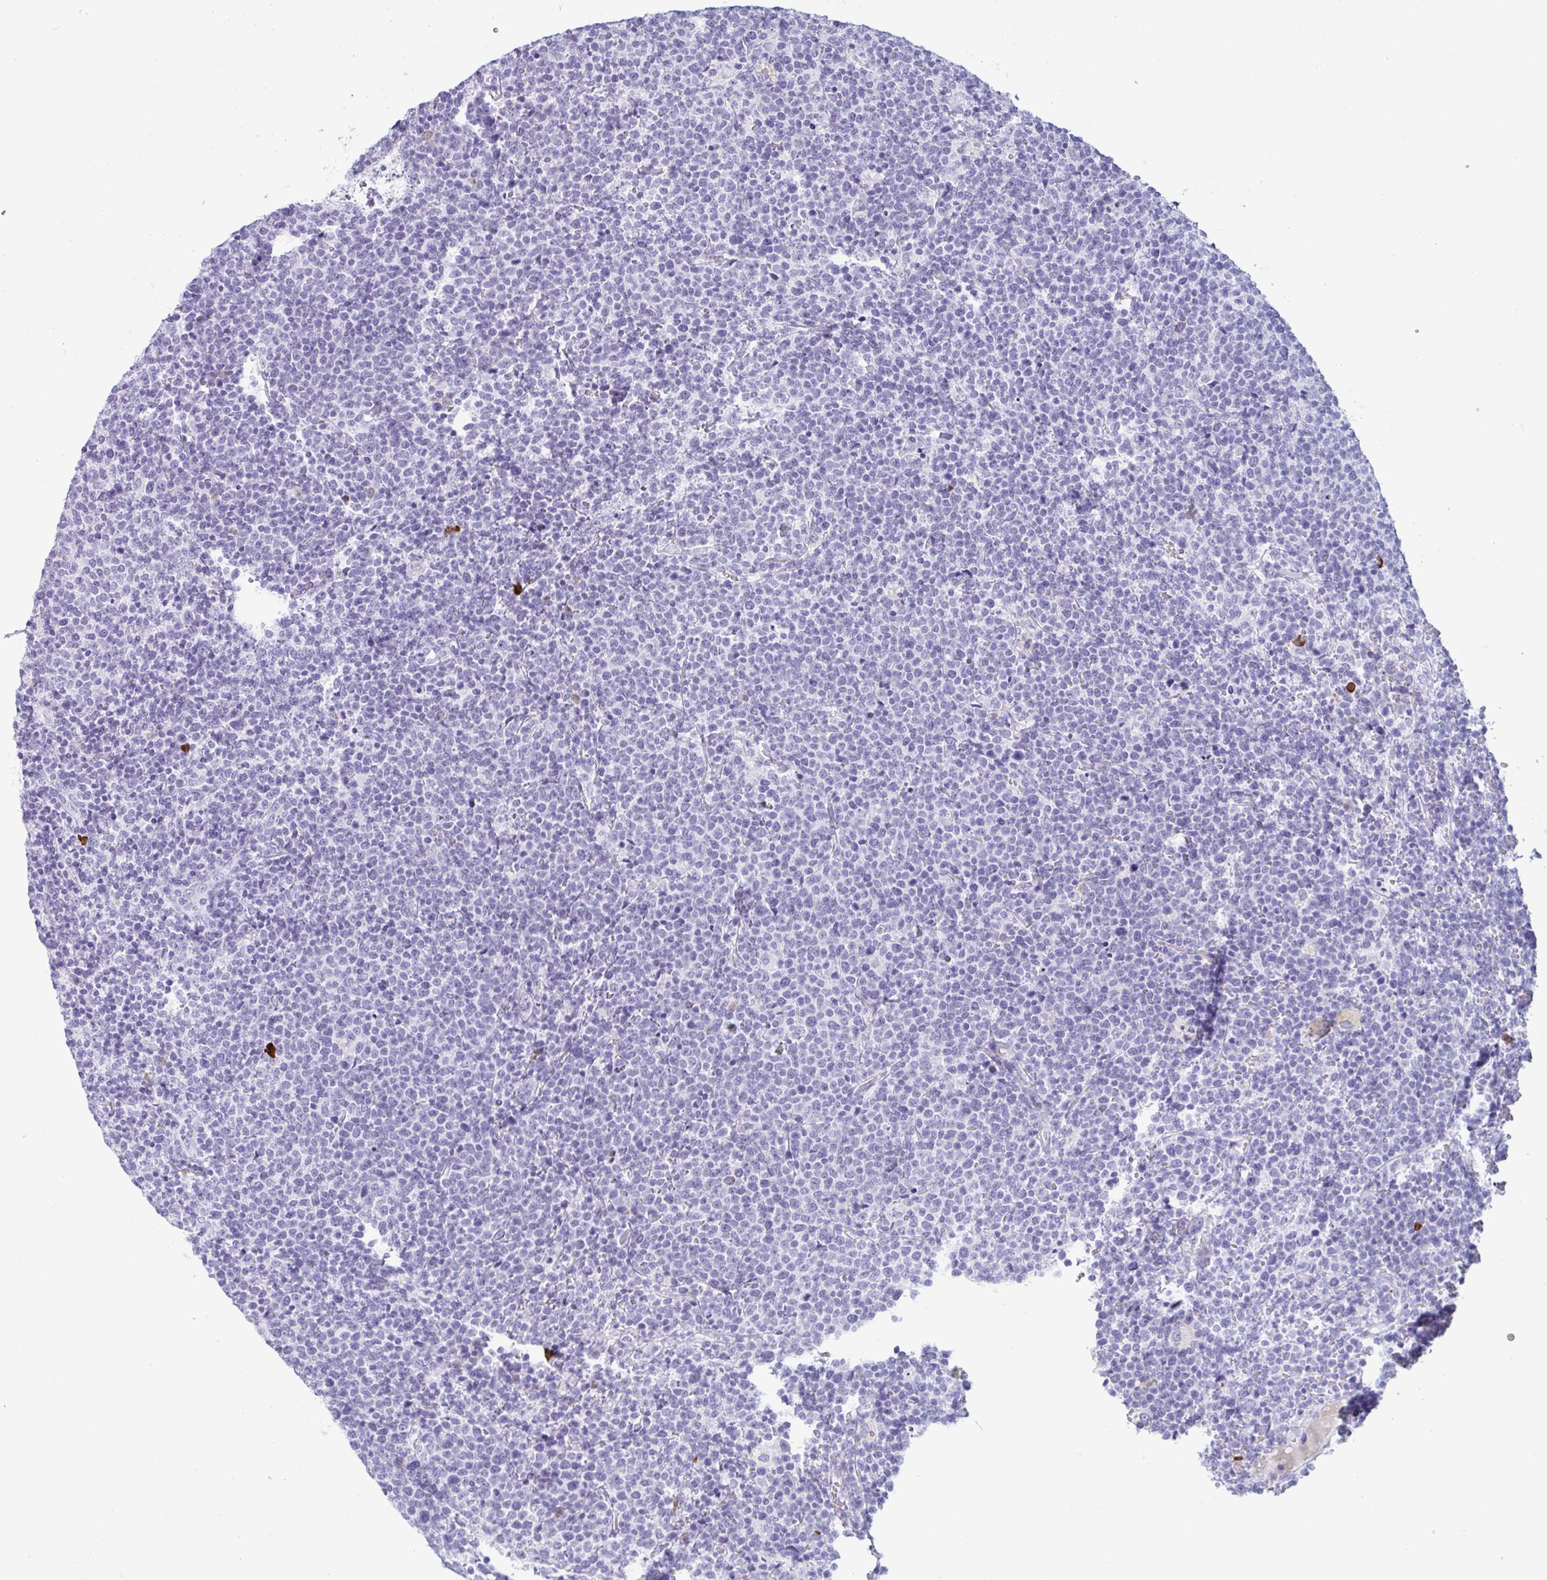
{"staining": {"intensity": "negative", "quantity": "none", "location": "none"}, "tissue": "lymphoma", "cell_type": "Tumor cells", "image_type": "cancer", "snomed": [{"axis": "morphology", "description": "Malignant lymphoma, non-Hodgkin's type, High grade"}, {"axis": "topography", "description": "Lymph node"}], "caption": "High power microscopy image of an immunohistochemistry (IHC) histopathology image of malignant lymphoma, non-Hodgkin's type (high-grade), revealing no significant positivity in tumor cells.", "gene": "JCHAIN", "patient": {"sex": "male", "age": 61}}